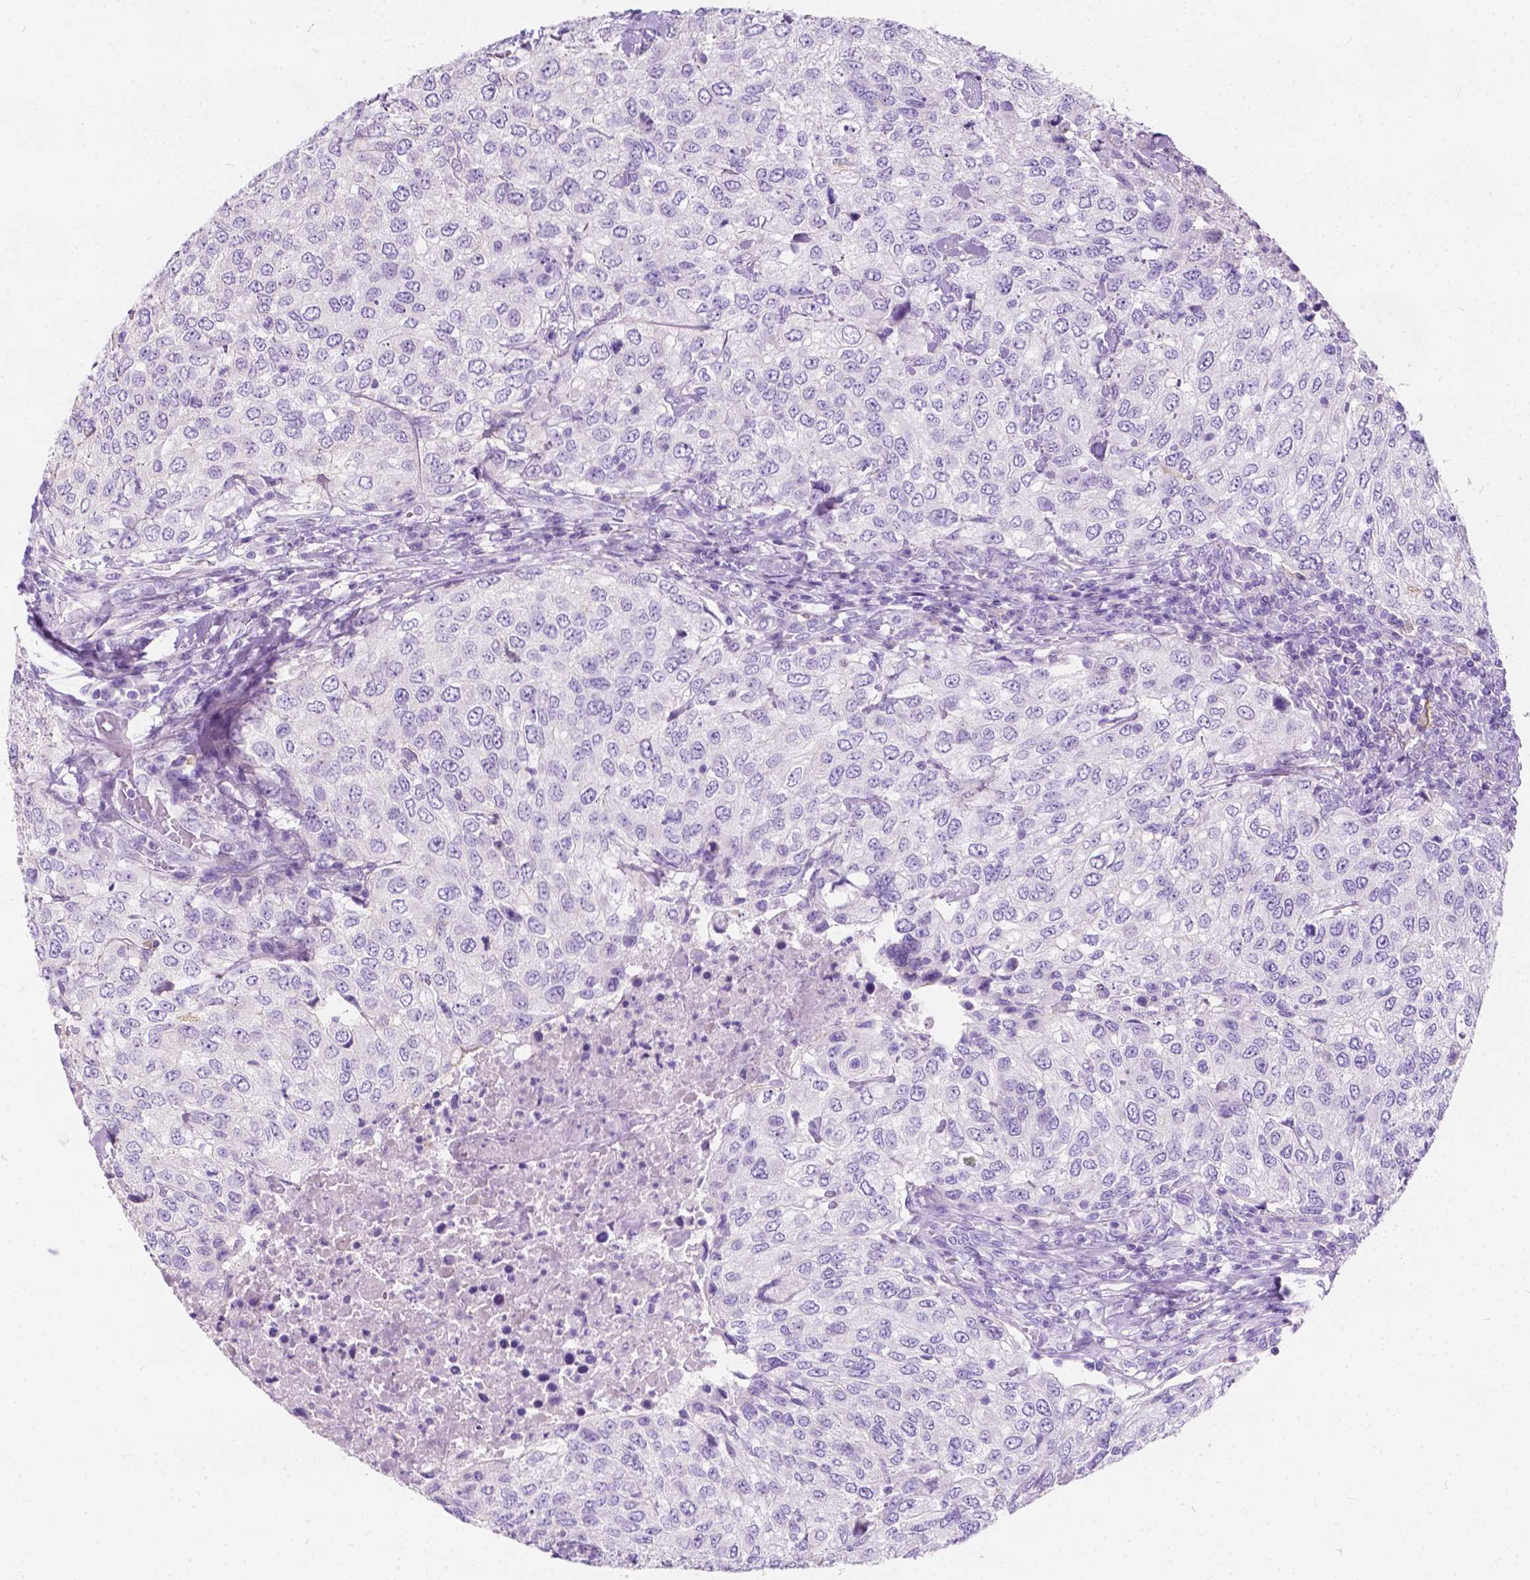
{"staining": {"intensity": "negative", "quantity": "none", "location": "none"}, "tissue": "urothelial cancer", "cell_type": "Tumor cells", "image_type": "cancer", "snomed": [{"axis": "morphology", "description": "Urothelial carcinoma, High grade"}, {"axis": "topography", "description": "Urinary bladder"}], "caption": "The image demonstrates no significant staining in tumor cells of high-grade urothelial carcinoma.", "gene": "GNAO1", "patient": {"sex": "female", "age": 78}}